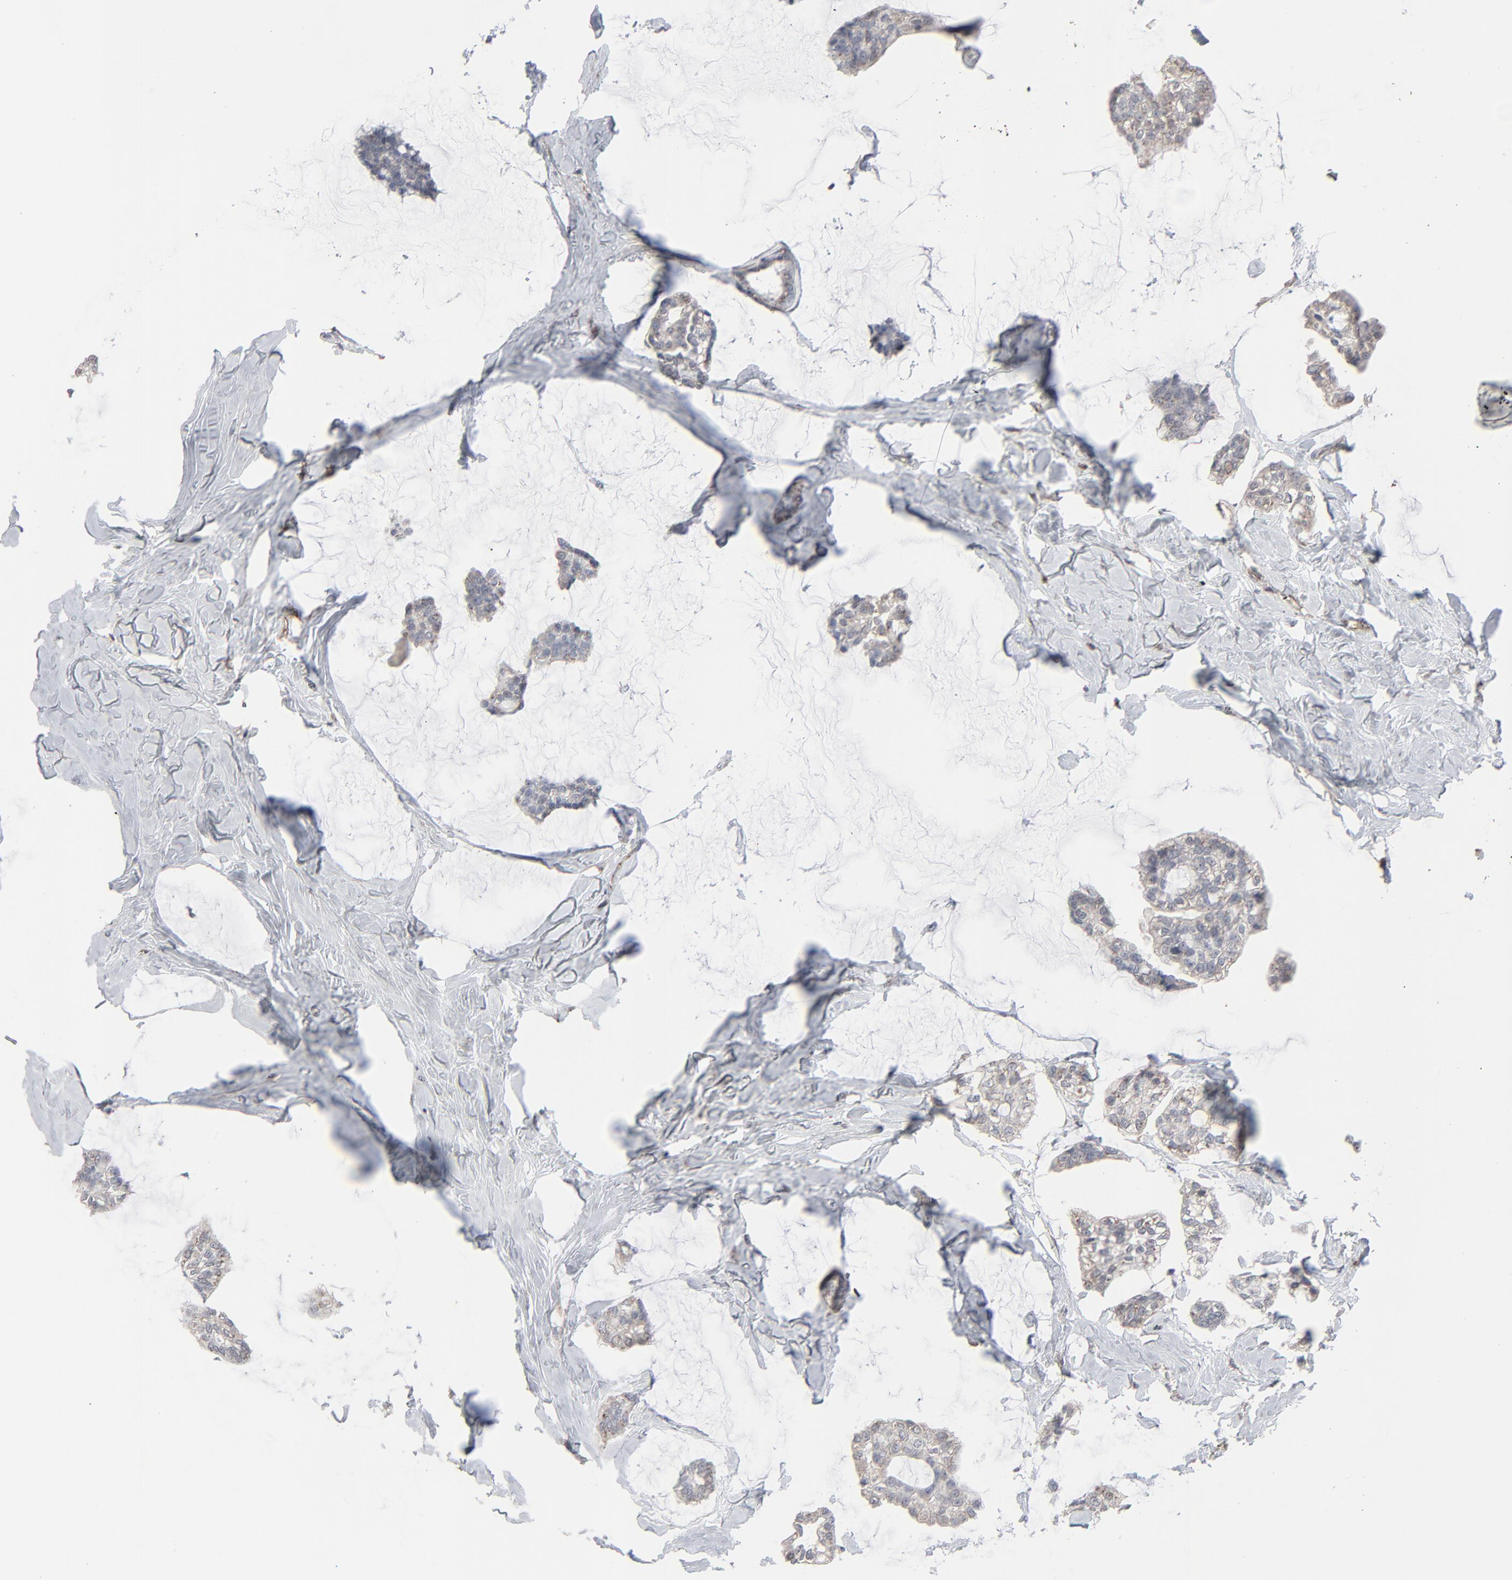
{"staining": {"intensity": "weak", "quantity": "<25%", "location": "cytoplasmic/membranous"}, "tissue": "breast cancer", "cell_type": "Tumor cells", "image_type": "cancer", "snomed": [{"axis": "morphology", "description": "Duct carcinoma"}, {"axis": "topography", "description": "Breast"}], "caption": "Immunohistochemistry (IHC) micrograph of neoplastic tissue: breast cancer (invasive ductal carcinoma) stained with DAB (3,3'-diaminobenzidine) shows no significant protein expression in tumor cells.", "gene": "JAM3", "patient": {"sex": "female", "age": 93}}